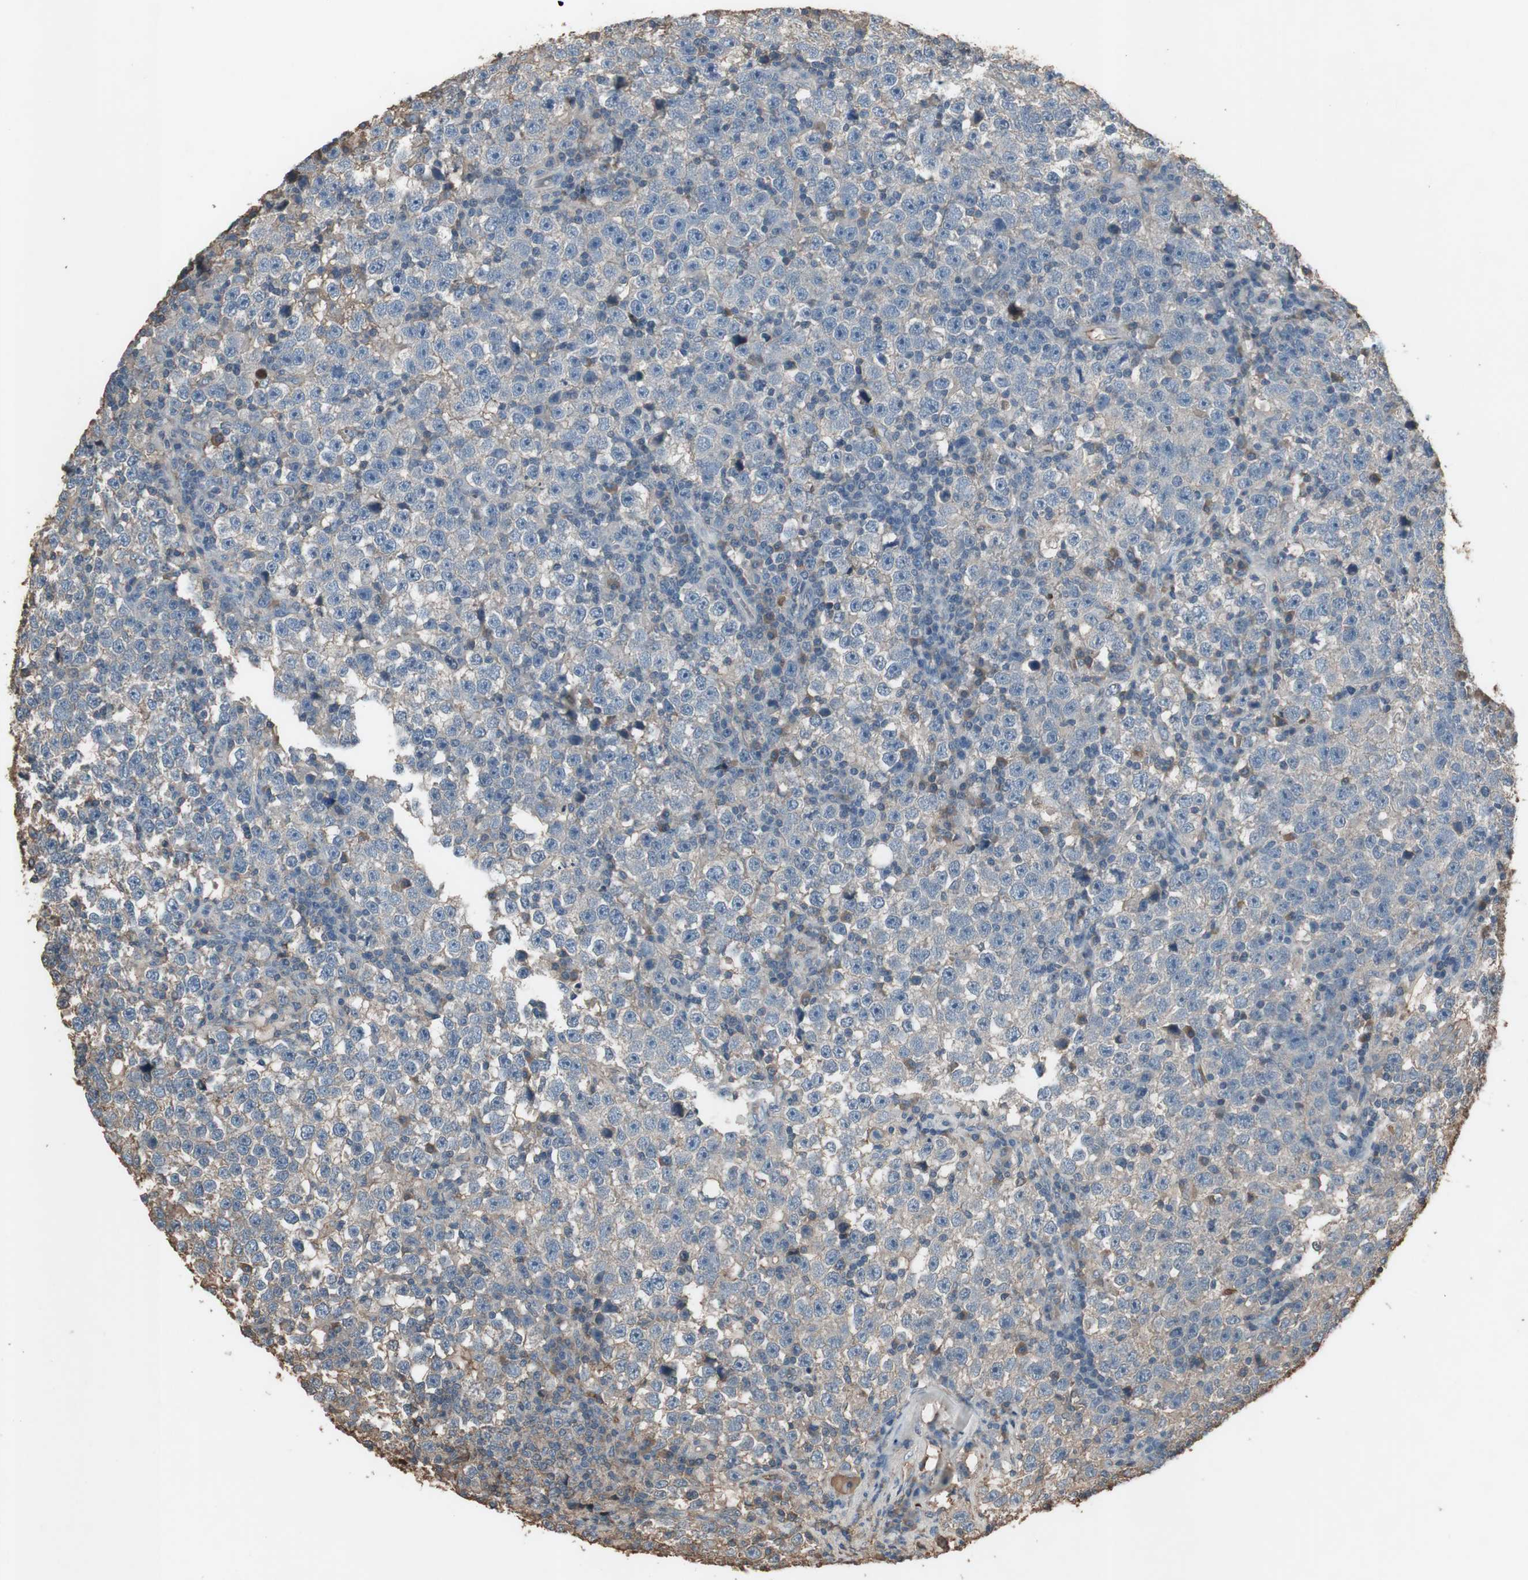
{"staining": {"intensity": "negative", "quantity": "none", "location": "none"}, "tissue": "testis cancer", "cell_type": "Tumor cells", "image_type": "cancer", "snomed": [{"axis": "morphology", "description": "Seminoma, NOS"}, {"axis": "topography", "description": "Testis"}], "caption": "Tumor cells show no significant protein positivity in testis cancer (seminoma).", "gene": "MMP14", "patient": {"sex": "male", "age": 43}}